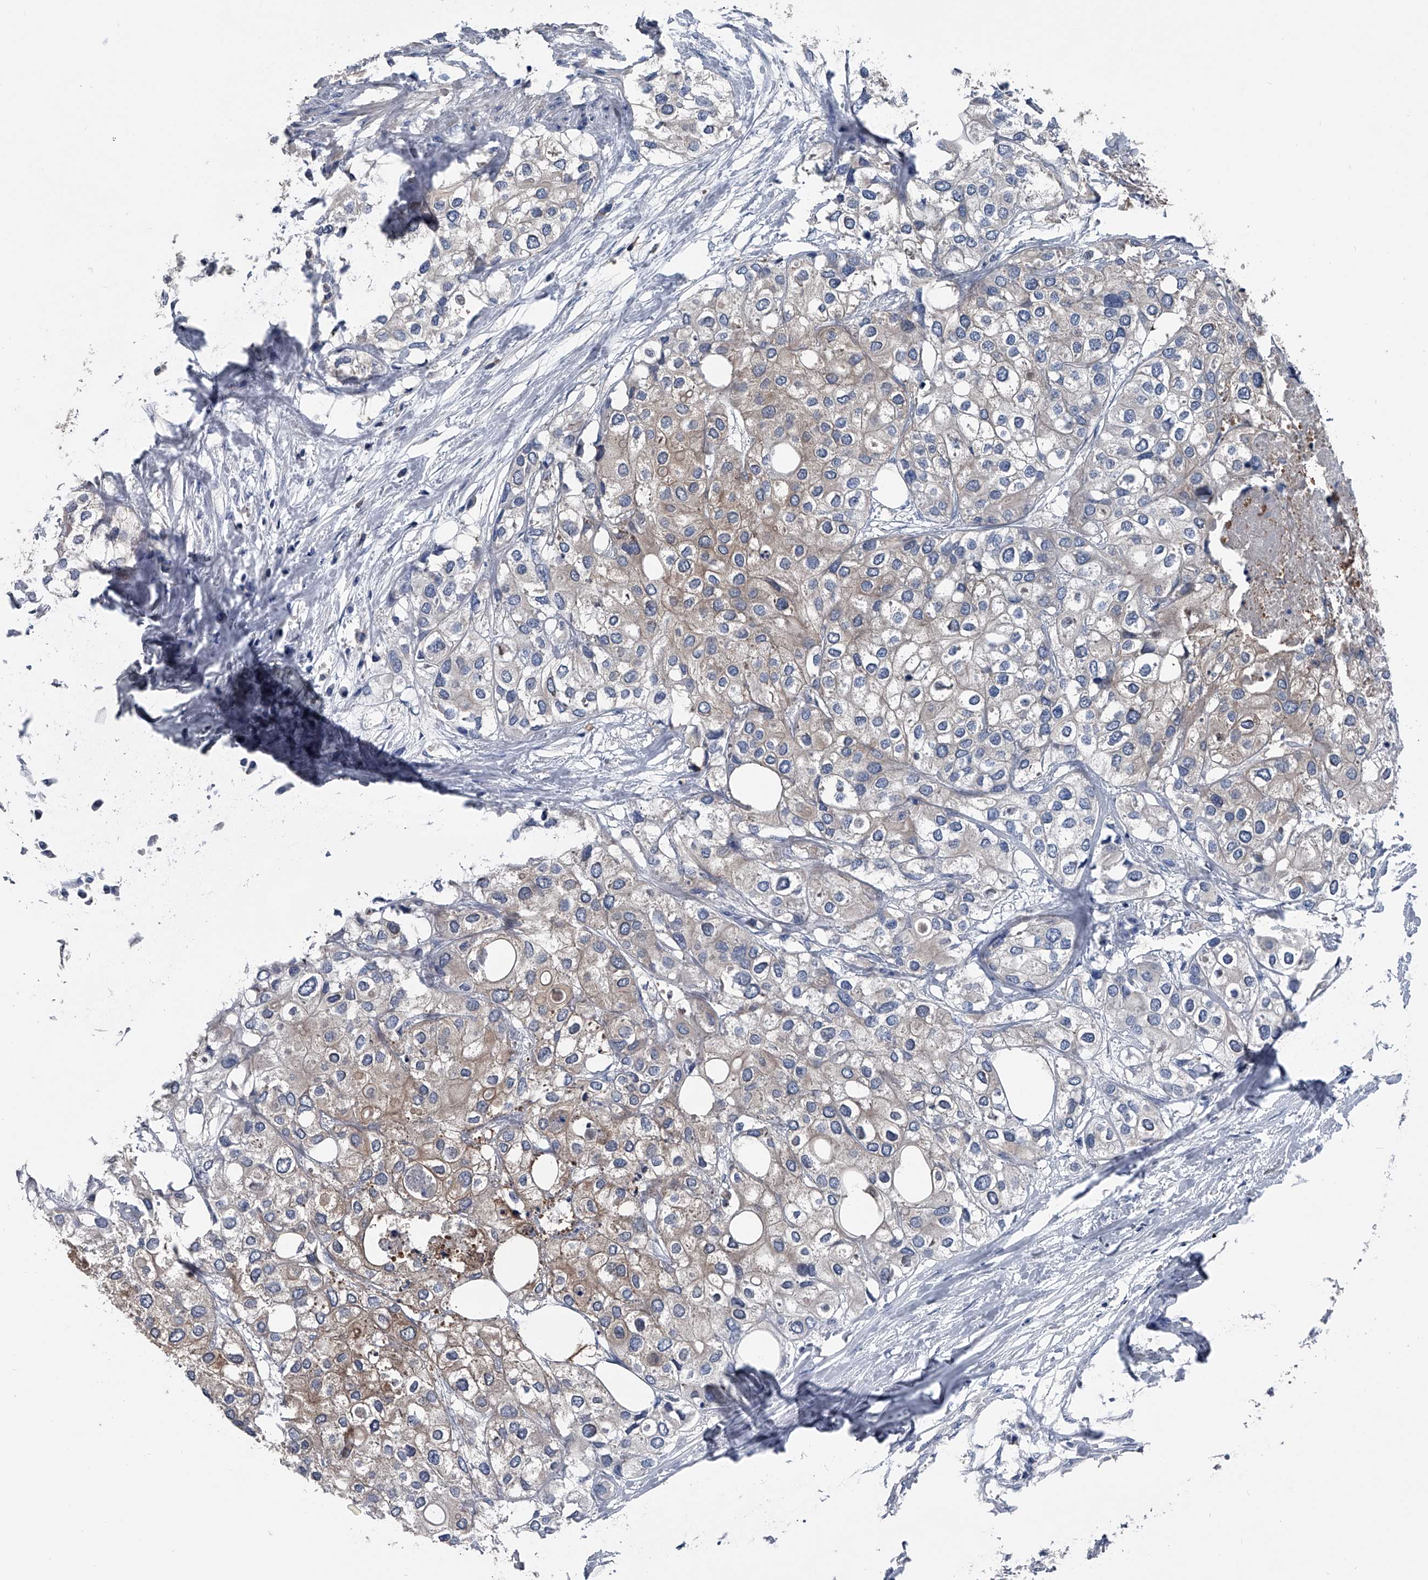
{"staining": {"intensity": "weak", "quantity": "<25%", "location": "cytoplasmic/membranous"}, "tissue": "urothelial cancer", "cell_type": "Tumor cells", "image_type": "cancer", "snomed": [{"axis": "morphology", "description": "Urothelial carcinoma, High grade"}, {"axis": "topography", "description": "Urinary bladder"}], "caption": "Tumor cells are negative for protein expression in human high-grade urothelial carcinoma.", "gene": "KIF13A", "patient": {"sex": "male", "age": 64}}